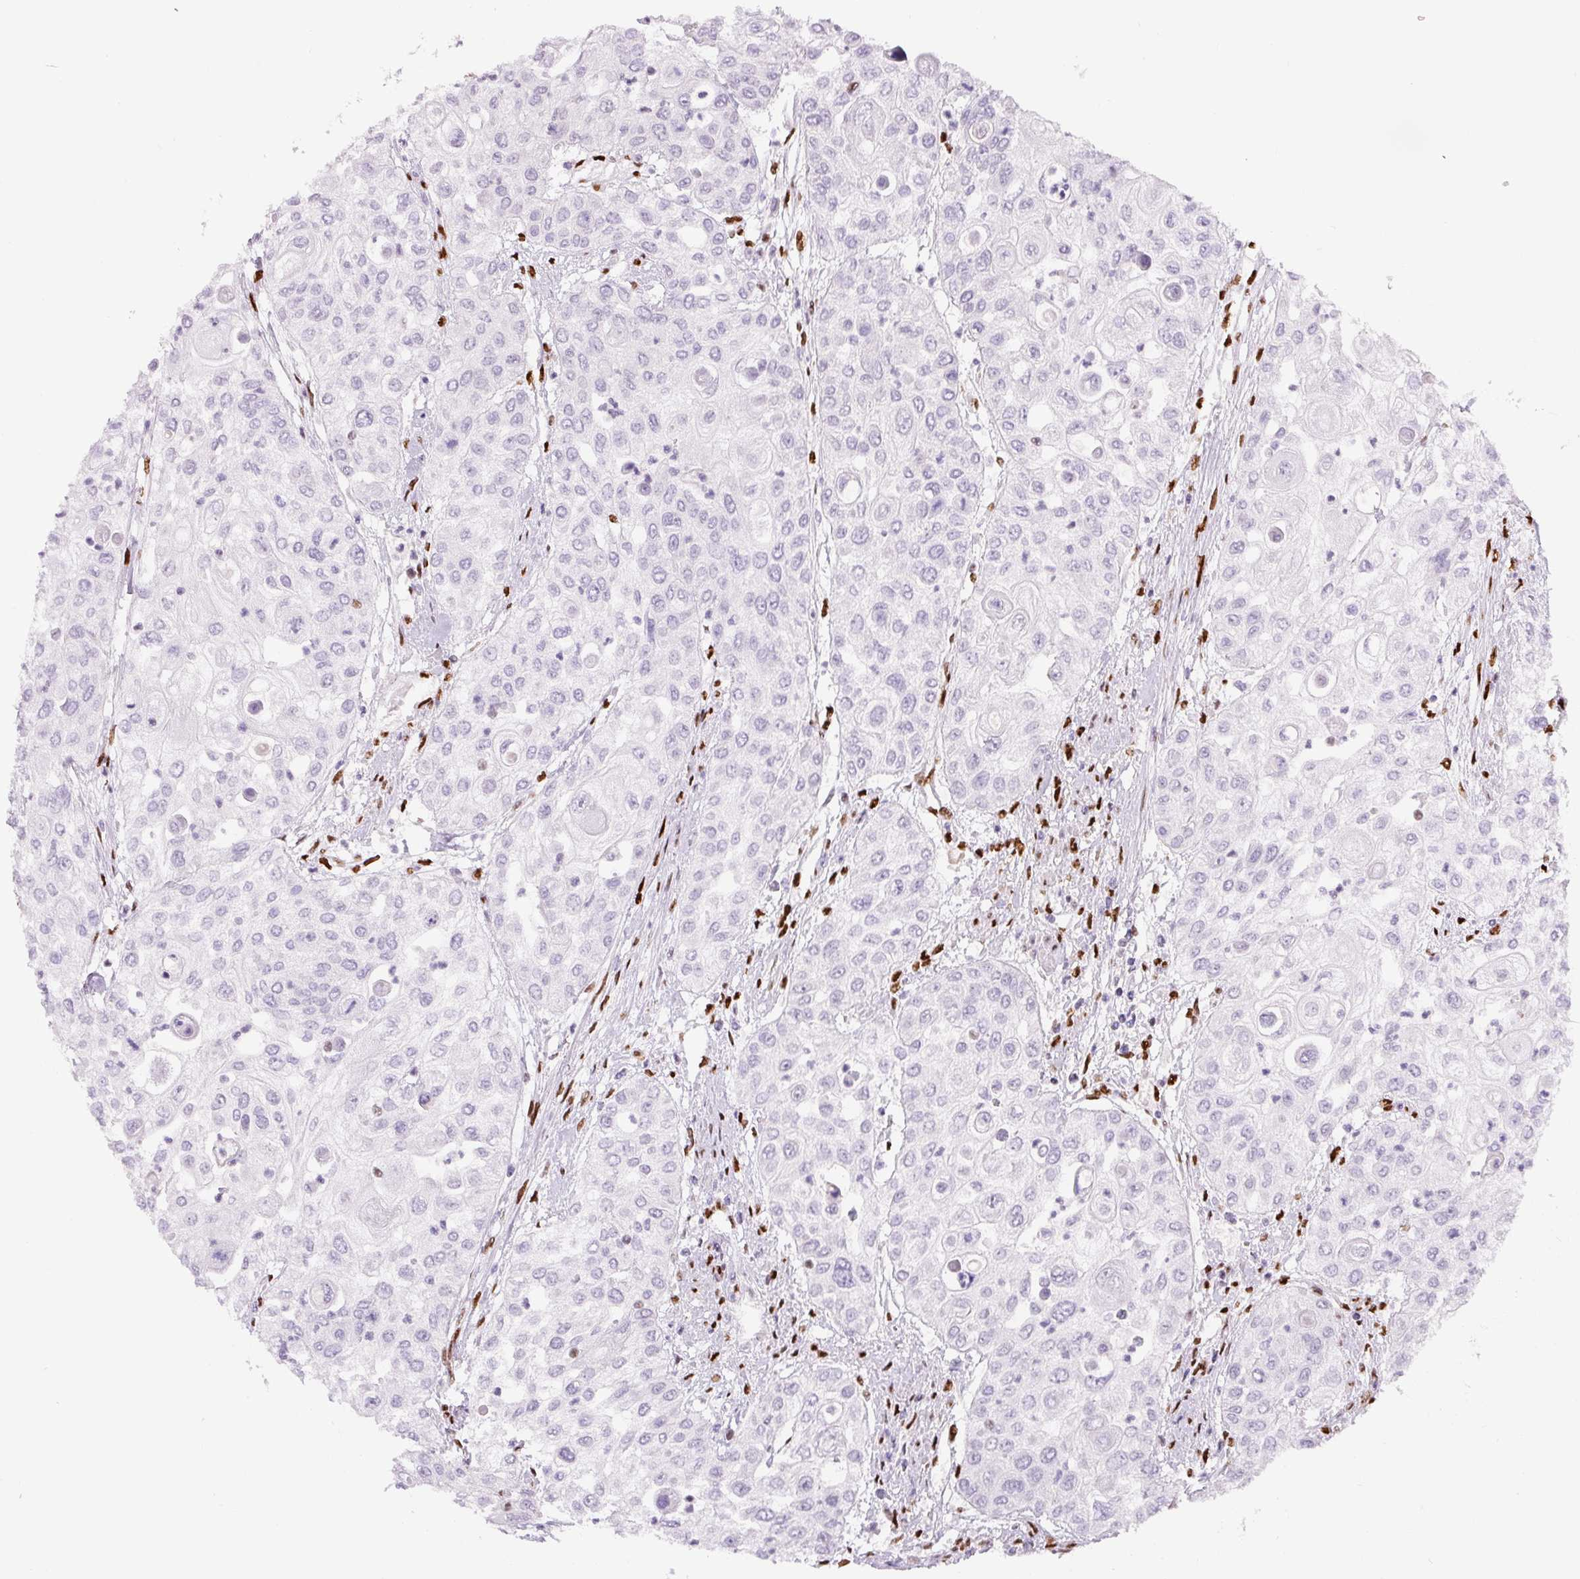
{"staining": {"intensity": "negative", "quantity": "none", "location": "none"}, "tissue": "urothelial cancer", "cell_type": "Tumor cells", "image_type": "cancer", "snomed": [{"axis": "morphology", "description": "Urothelial carcinoma, High grade"}, {"axis": "topography", "description": "Urinary bladder"}], "caption": "IHC of human urothelial cancer exhibits no expression in tumor cells.", "gene": "ZEB1", "patient": {"sex": "female", "age": 79}}